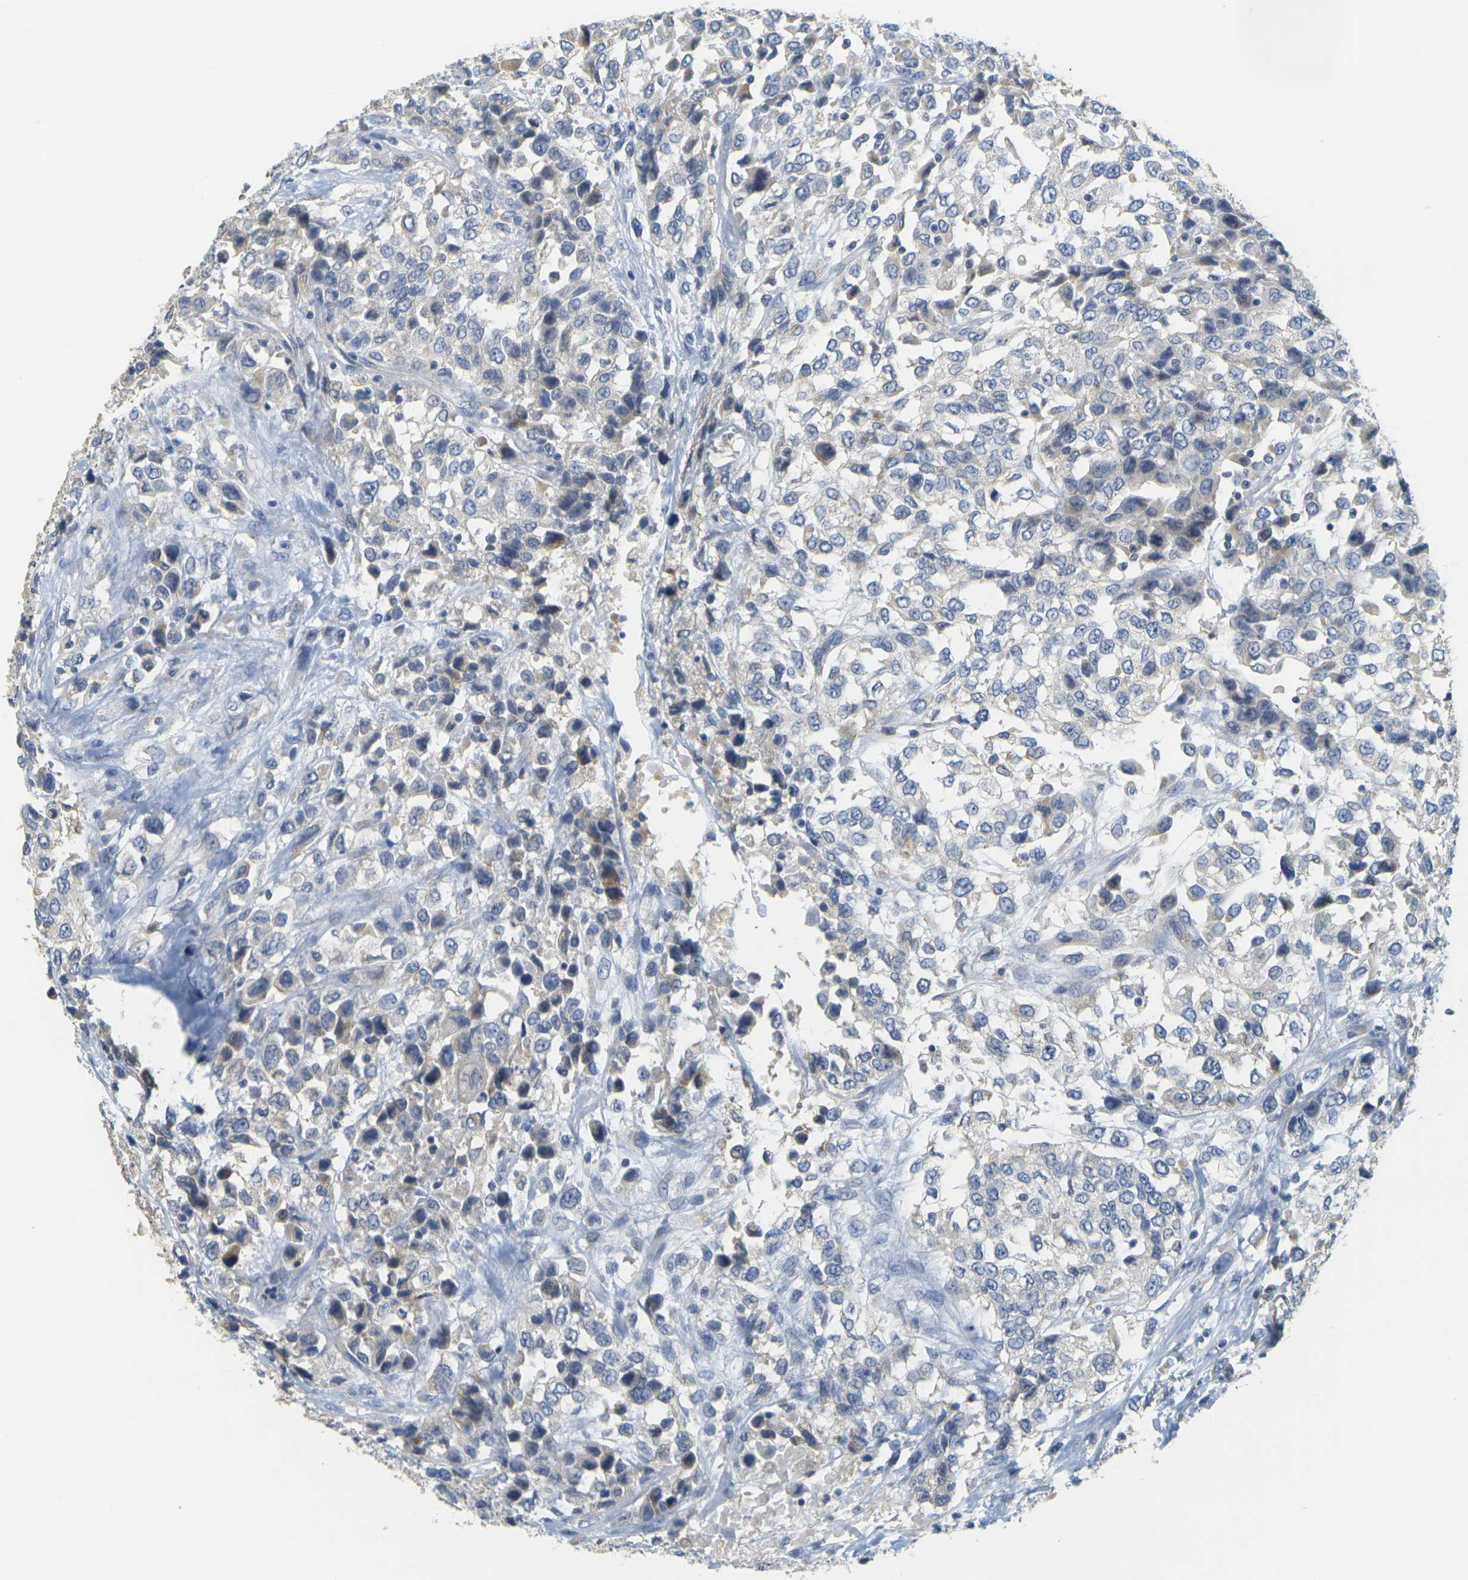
{"staining": {"intensity": "negative", "quantity": "none", "location": "none"}, "tissue": "urothelial cancer", "cell_type": "Tumor cells", "image_type": "cancer", "snomed": [{"axis": "morphology", "description": "Urothelial carcinoma, High grade"}, {"axis": "topography", "description": "Urinary bladder"}], "caption": "Immunohistochemical staining of human urothelial carcinoma (high-grade) reveals no significant expression in tumor cells.", "gene": "GDAP1", "patient": {"sex": "female", "age": 80}}